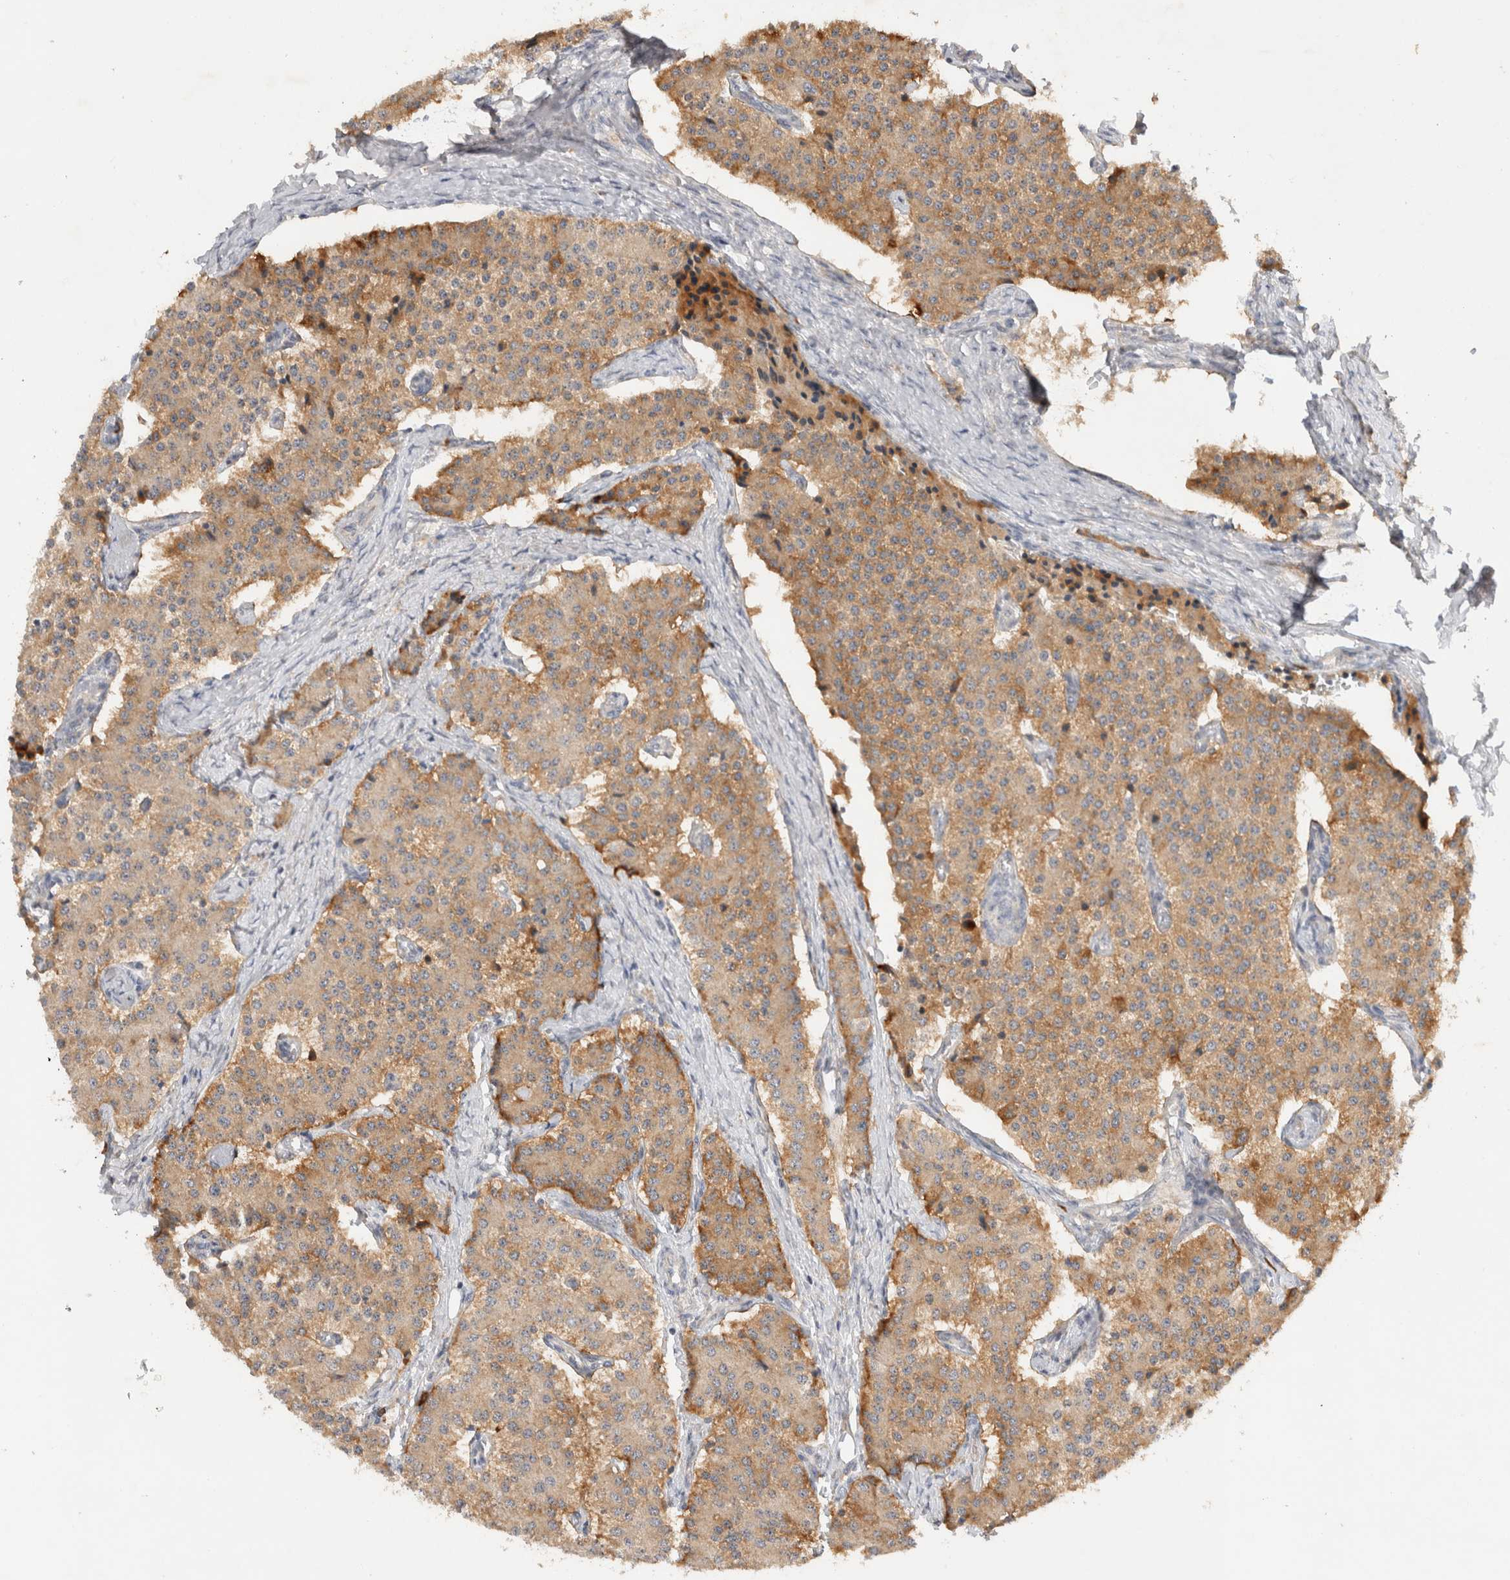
{"staining": {"intensity": "moderate", "quantity": ">75%", "location": "cytoplasmic/membranous"}, "tissue": "carcinoid", "cell_type": "Tumor cells", "image_type": "cancer", "snomed": [{"axis": "morphology", "description": "Carcinoid, malignant, NOS"}, {"axis": "topography", "description": "Colon"}], "caption": "There is medium levels of moderate cytoplasmic/membranous positivity in tumor cells of carcinoid, as demonstrated by immunohistochemical staining (brown color).", "gene": "NEDD4L", "patient": {"sex": "female", "age": 52}}